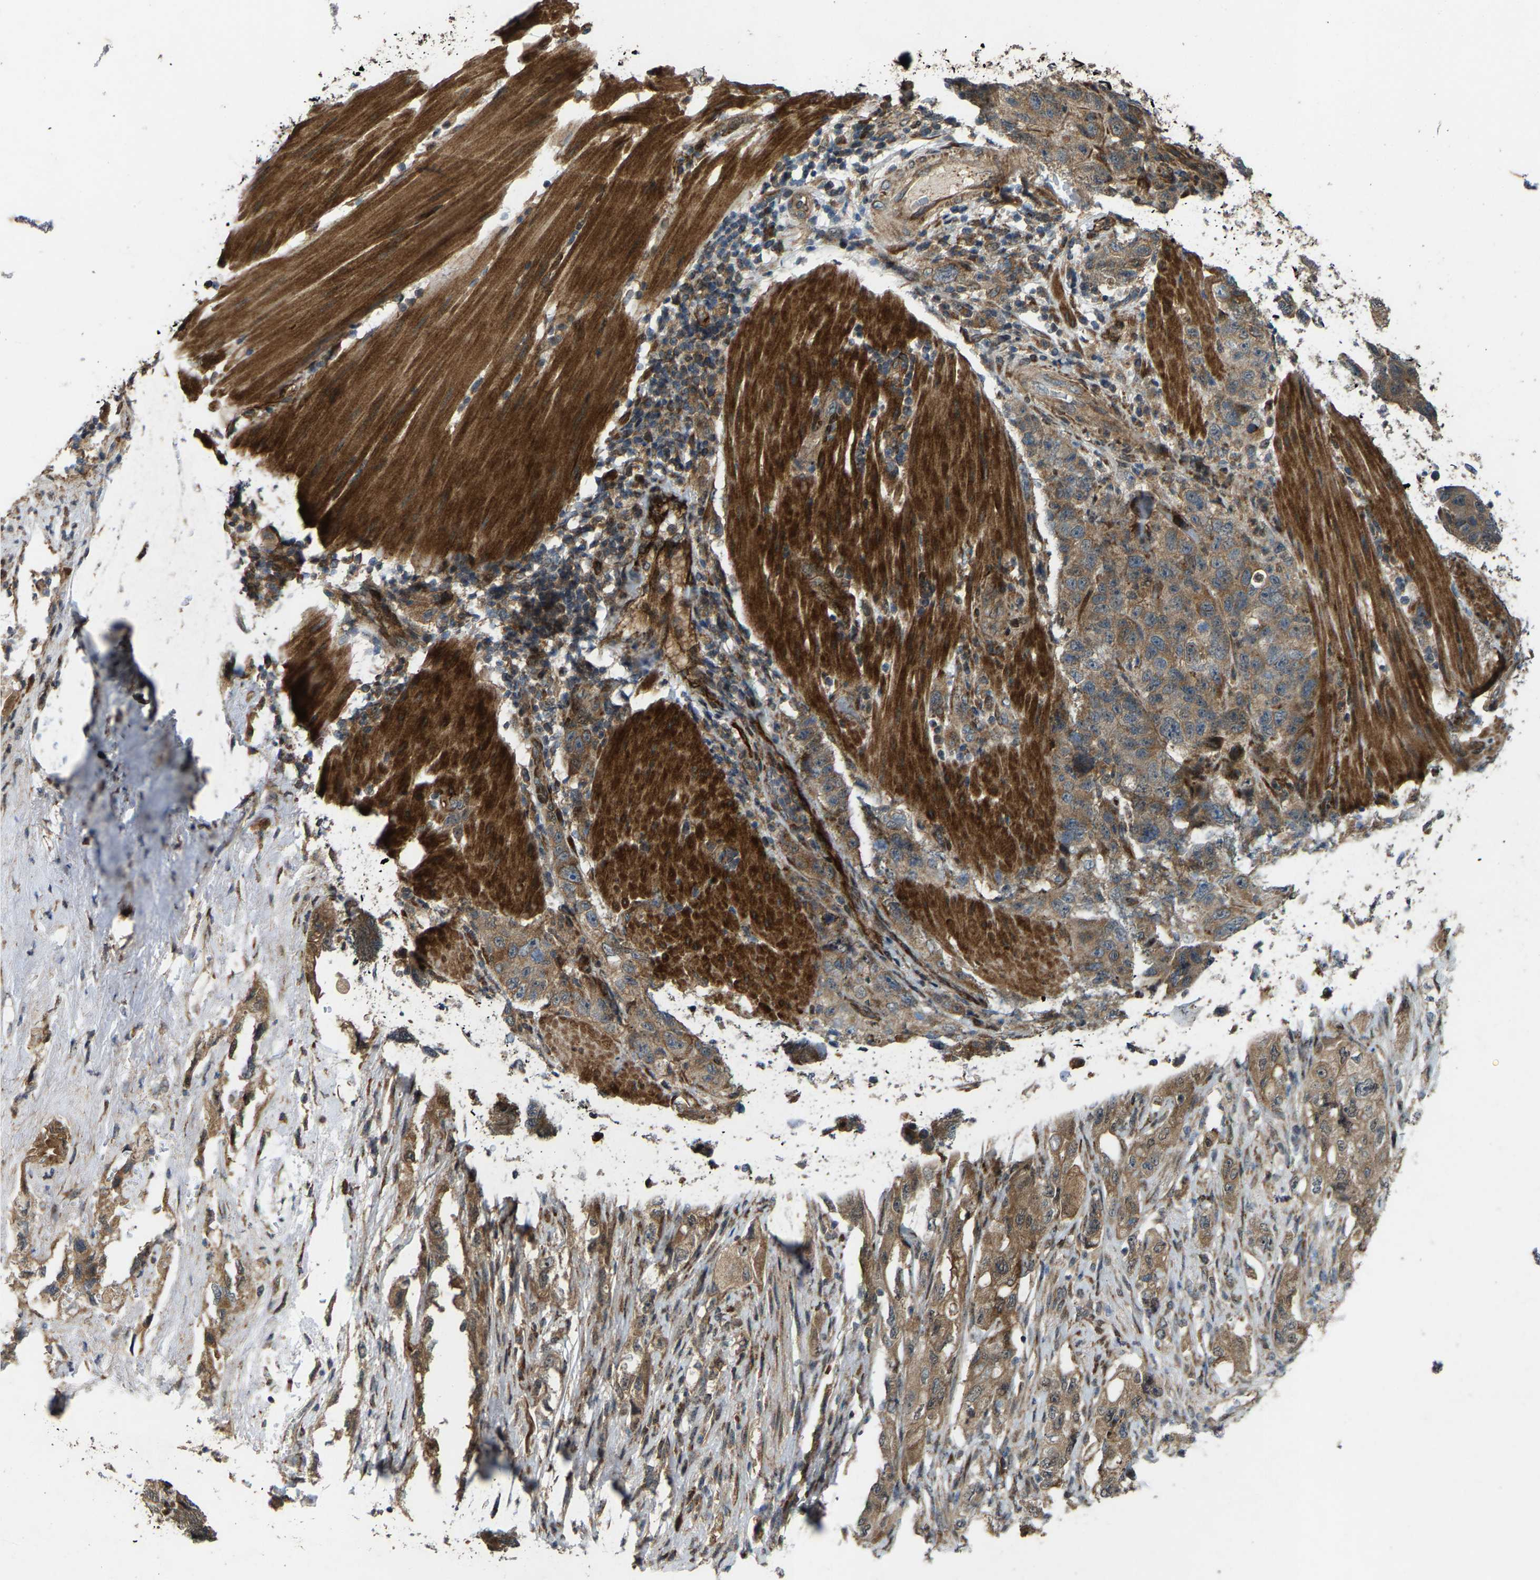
{"staining": {"intensity": "moderate", "quantity": ">75%", "location": "cytoplasmic/membranous"}, "tissue": "pancreatic cancer", "cell_type": "Tumor cells", "image_type": "cancer", "snomed": [{"axis": "morphology", "description": "Adenocarcinoma, NOS"}, {"axis": "topography", "description": "Pancreas"}], "caption": "Moderate cytoplasmic/membranous positivity for a protein is seen in approximately >75% of tumor cells of pancreatic cancer (adenocarcinoma) using immunohistochemistry.", "gene": "LRRC72", "patient": {"sex": "female", "age": 73}}